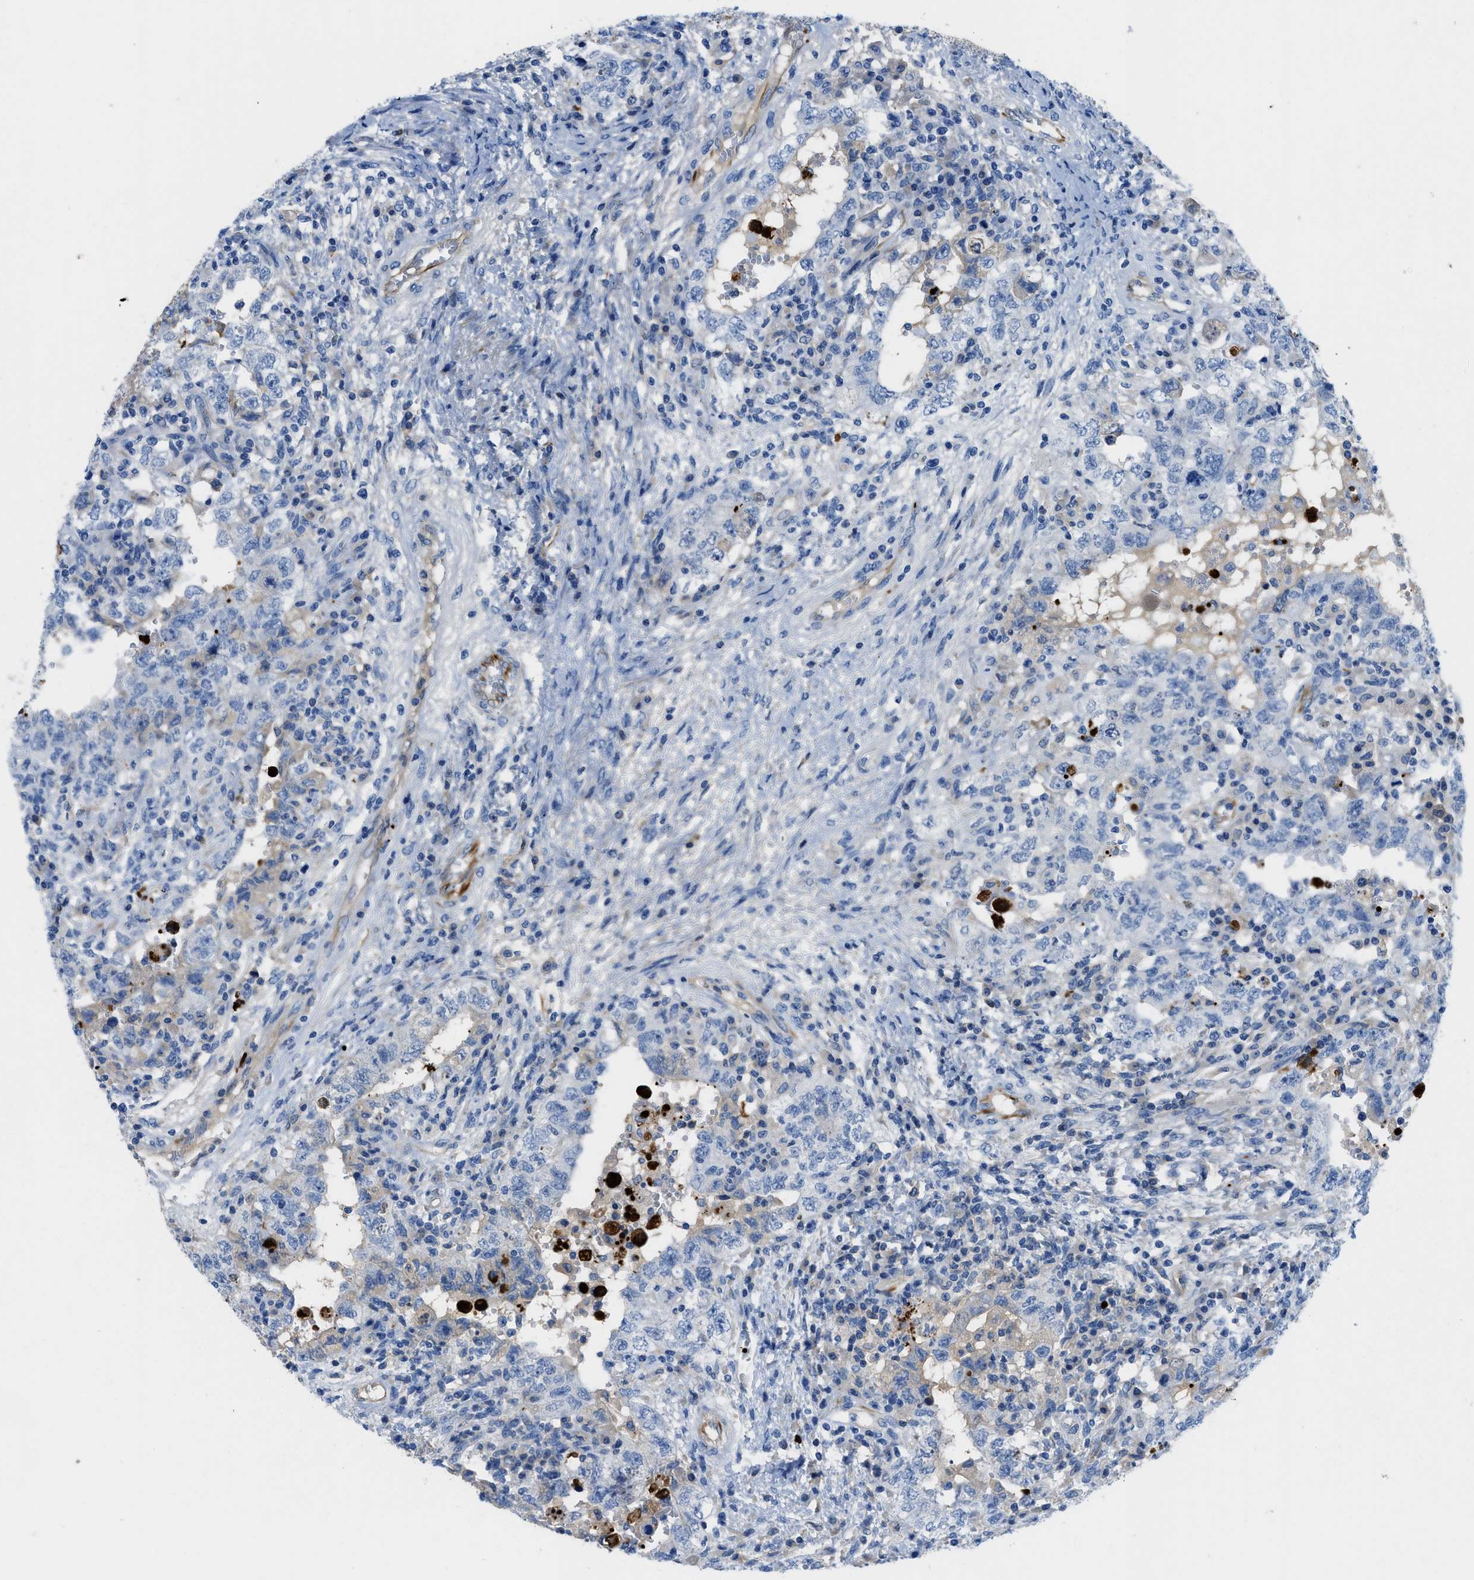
{"staining": {"intensity": "negative", "quantity": "none", "location": "none"}, "tissue": "testis cancer", "cell_type": "Tumor cells", "image_type": "cancer", "snomed": [{"axis": "morphology", "description": "Carcinoma, Embryonal, NOS"}, {"axis": "topography", "description": "Testis"}], "caption": "DAB immunohistochemical staining of human embryonal carcinoma (testis) demonstrates no significant staining in tumor cells. (Brightfield microscopy of DAB (3,3'-diaminobenzidine) IHC at high magnification).", "gene": "XCR1", "patient": {"sex": "male", "age": 26}}